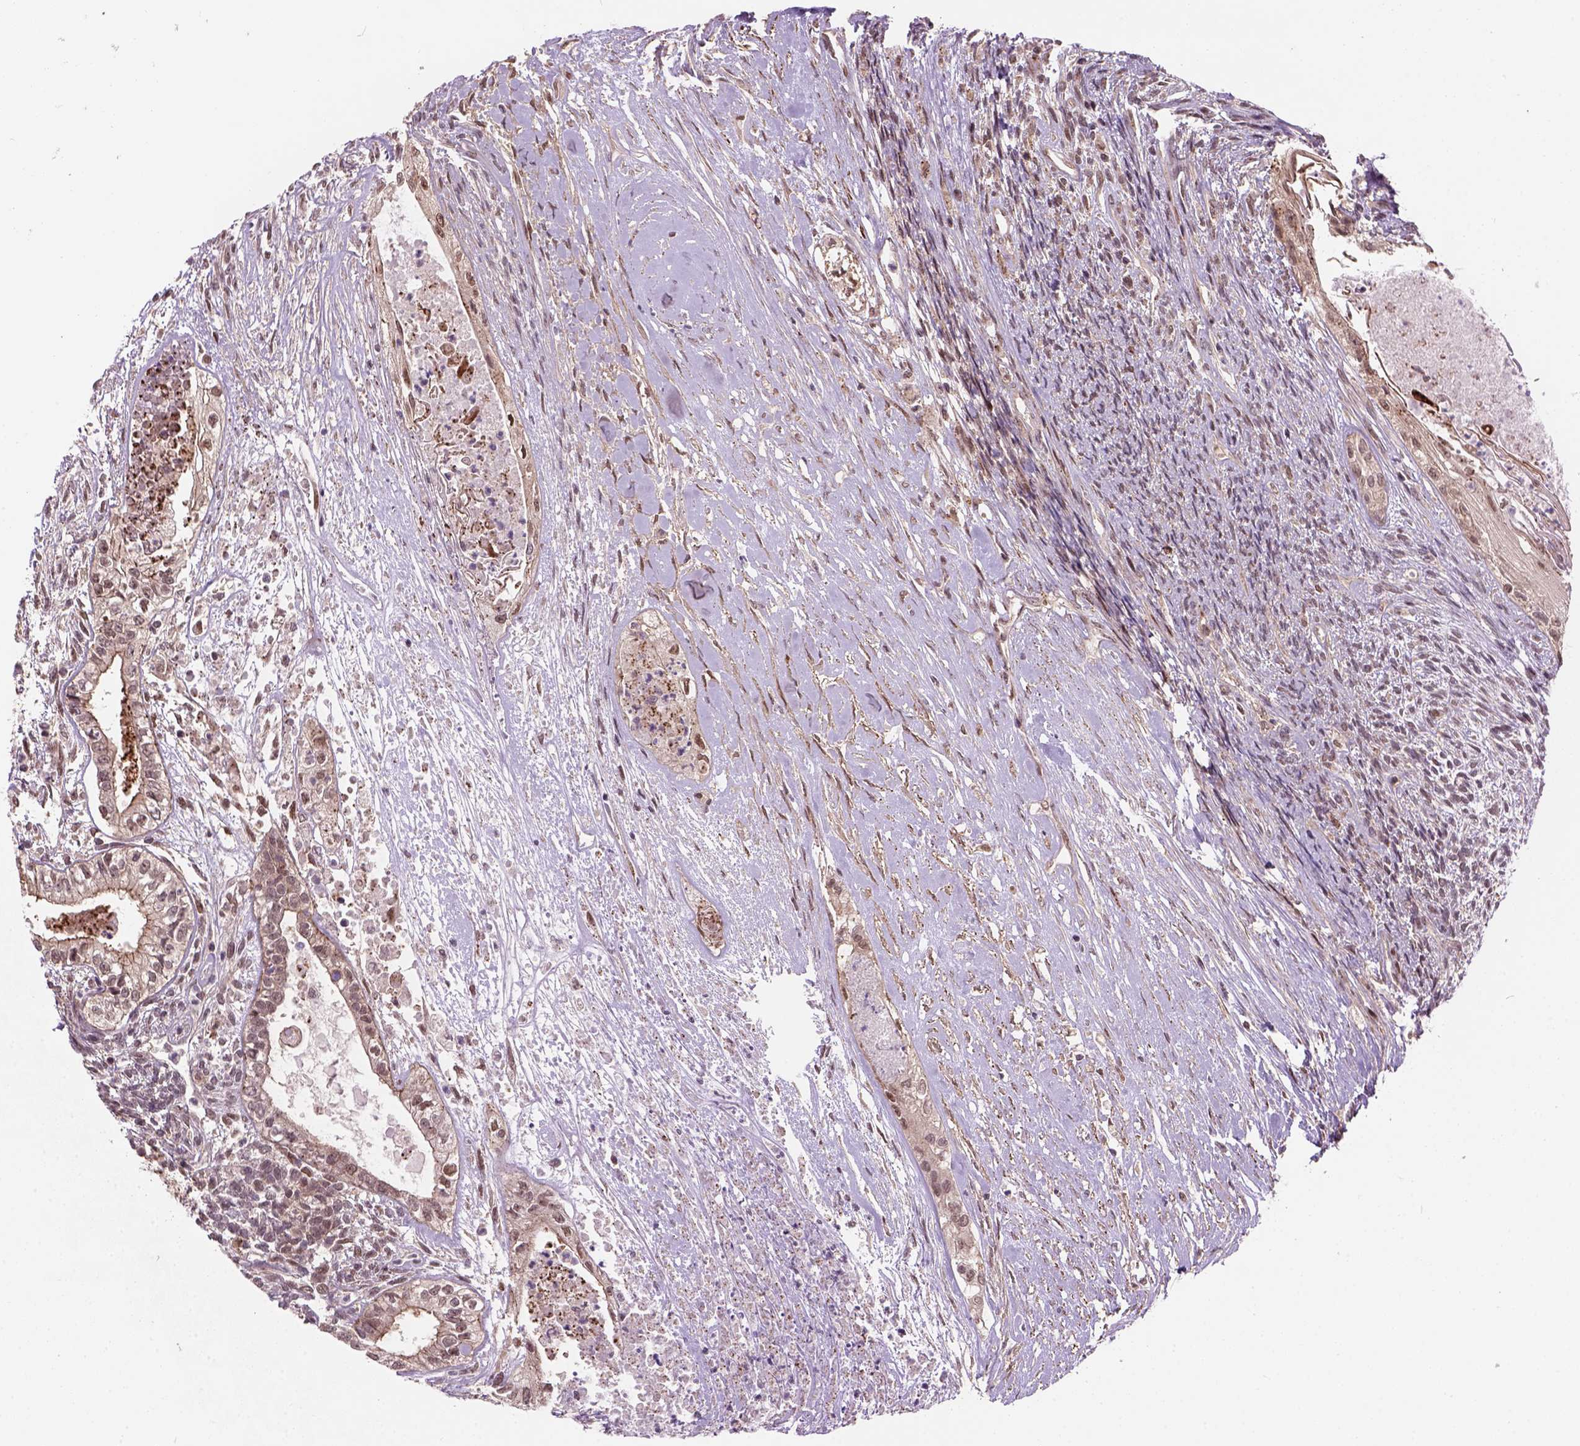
{"staining": {"intensity": "weak", "quantity": ">75%", "location": "cytoplasmic/membranous,nuclear"}, "tissue": "testis cancer", "cell_type": "Tumor cells", "image_type": "cancer", "snomed": [{"axis": "morphology", "description": "Carcinoma, Embryonal, NOS"}, {"axis": "topography", "description": "Testis"}], "caption": "Approximately >75% of tumor cells in embryonal carcinoma (testis) demonstrate weak cytoplasmic/membranous and nuclear protein expression as visualized by brown immunohistochemical staining.", "gene": "PSMD11", "patient": {"sex": "male", "age": 37}}